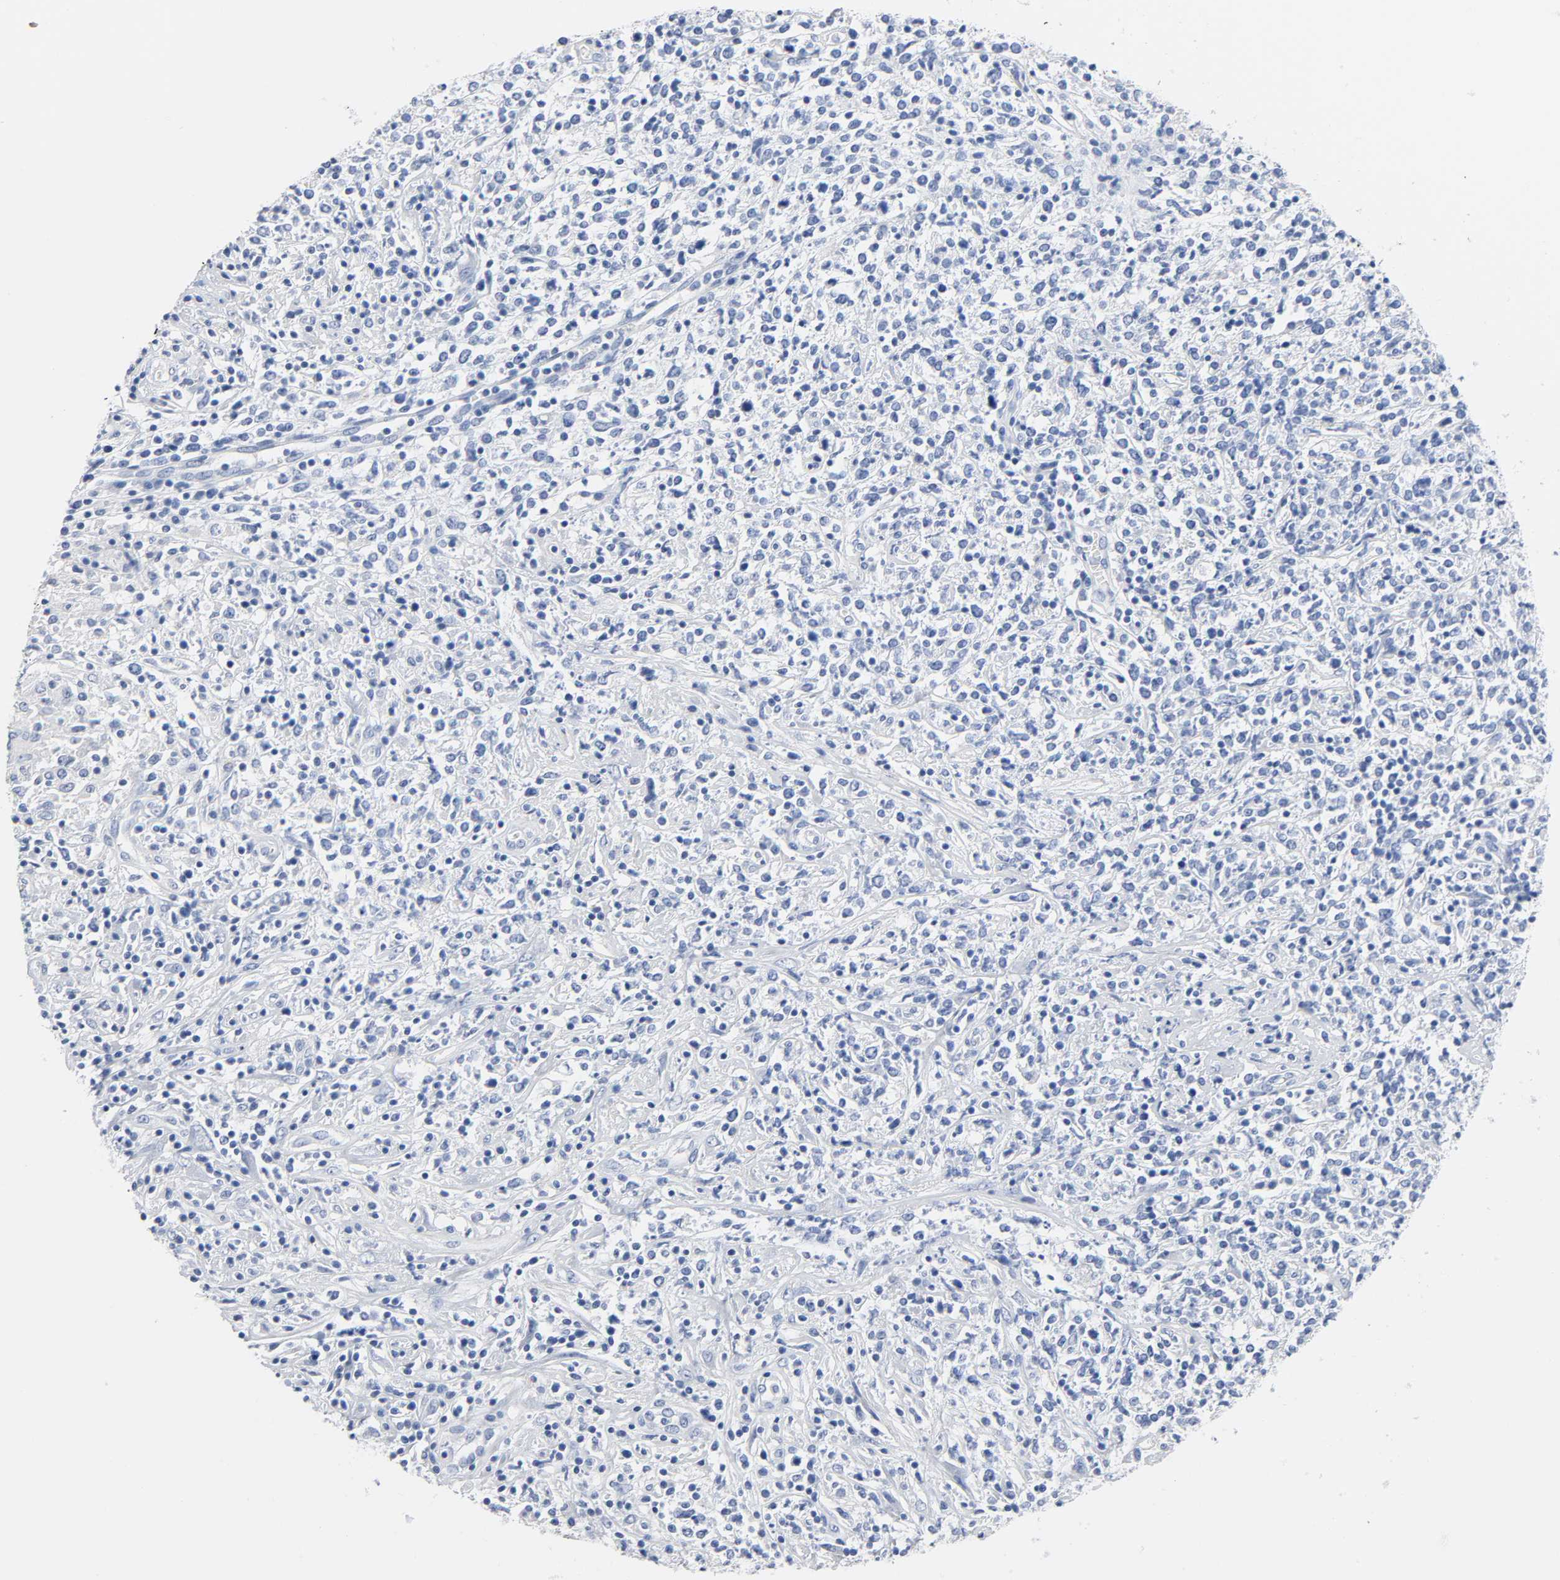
{"staining": {"intensity": "negative", "quantity": "none", "location": "none"}, "tissue": "lymphoma", "cell_type": "Tumor cells", "image_type": "cancer", "snomed": [{"axis": "morphology", "description": "Malignant lymphoma, non-Hodgkin's type, High grade"}, {"axis": "topography", "description": "Lymph node"}], "caption": "Immunohistochemistry image of neoplastic tissue: human malignant lymphoma, non-Hodgkin's type (high-grade) stained with DAB (3,3'-diaminobenzidine) demonstrates no significant protein expression in tumor cells.", "gene": "ACP3", "patient": {"sex": "female", "age": 84}}